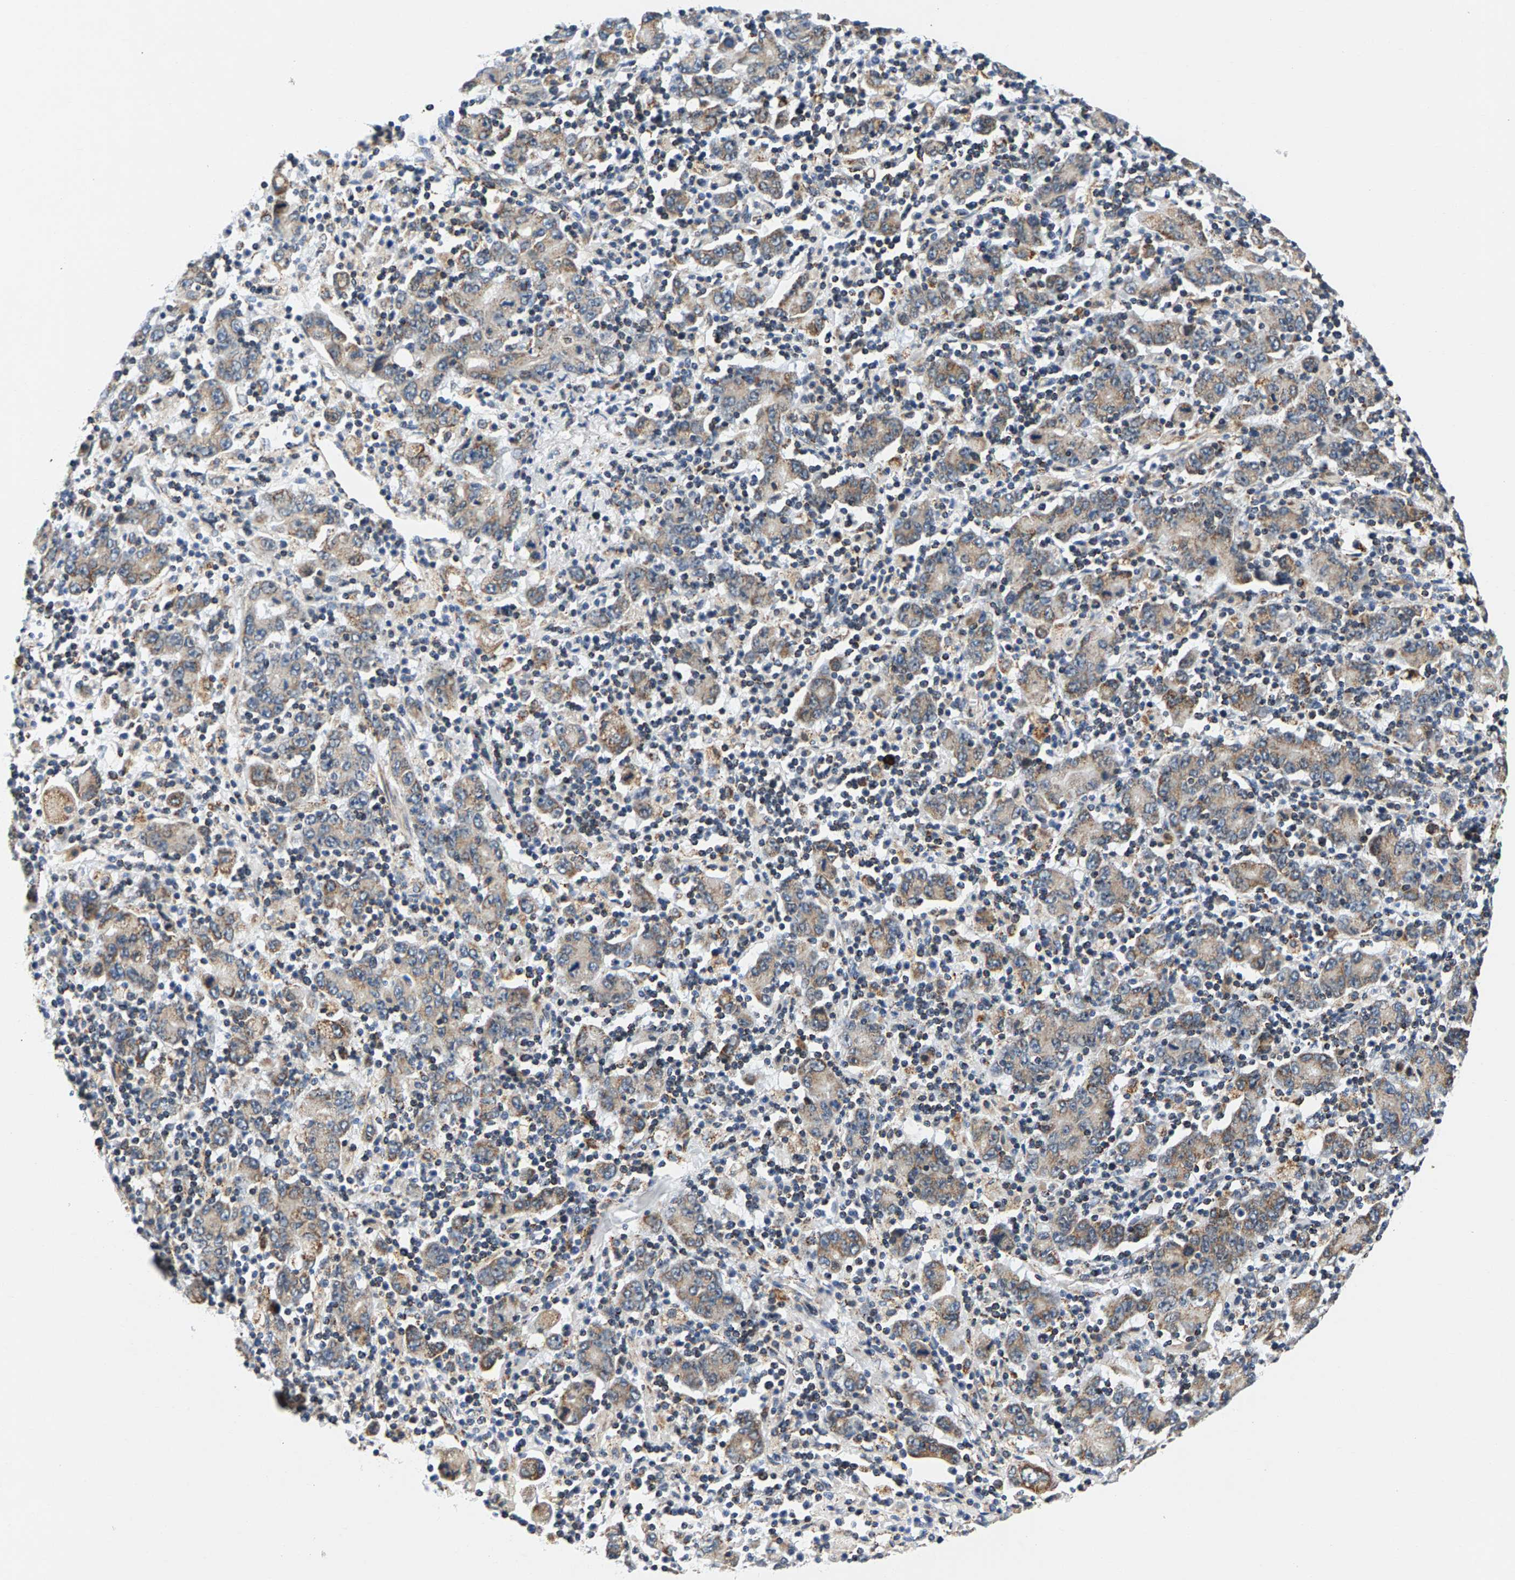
{"staining": {"intensity": "moderate", "quantity": "25%-75%", "location": "cytoplasmic/membranous"}, "tissue": "stomach cancer", "cell_type": "Tumor cells", "image_type": "cancer", "snomed": [{"axis": "morphology", "description": "Adenocarcinoma, NOS"}, {"axis": "topography", "description": "Stomach, upper"}], "caption": "Protein expression analysis of human stomach cancer reveals moderate cytoplasmic/membranous expression in about 25%-75% of tumor cells.", "gene": "PDE1A", "patient": {"sex": "male", "age": 69}}